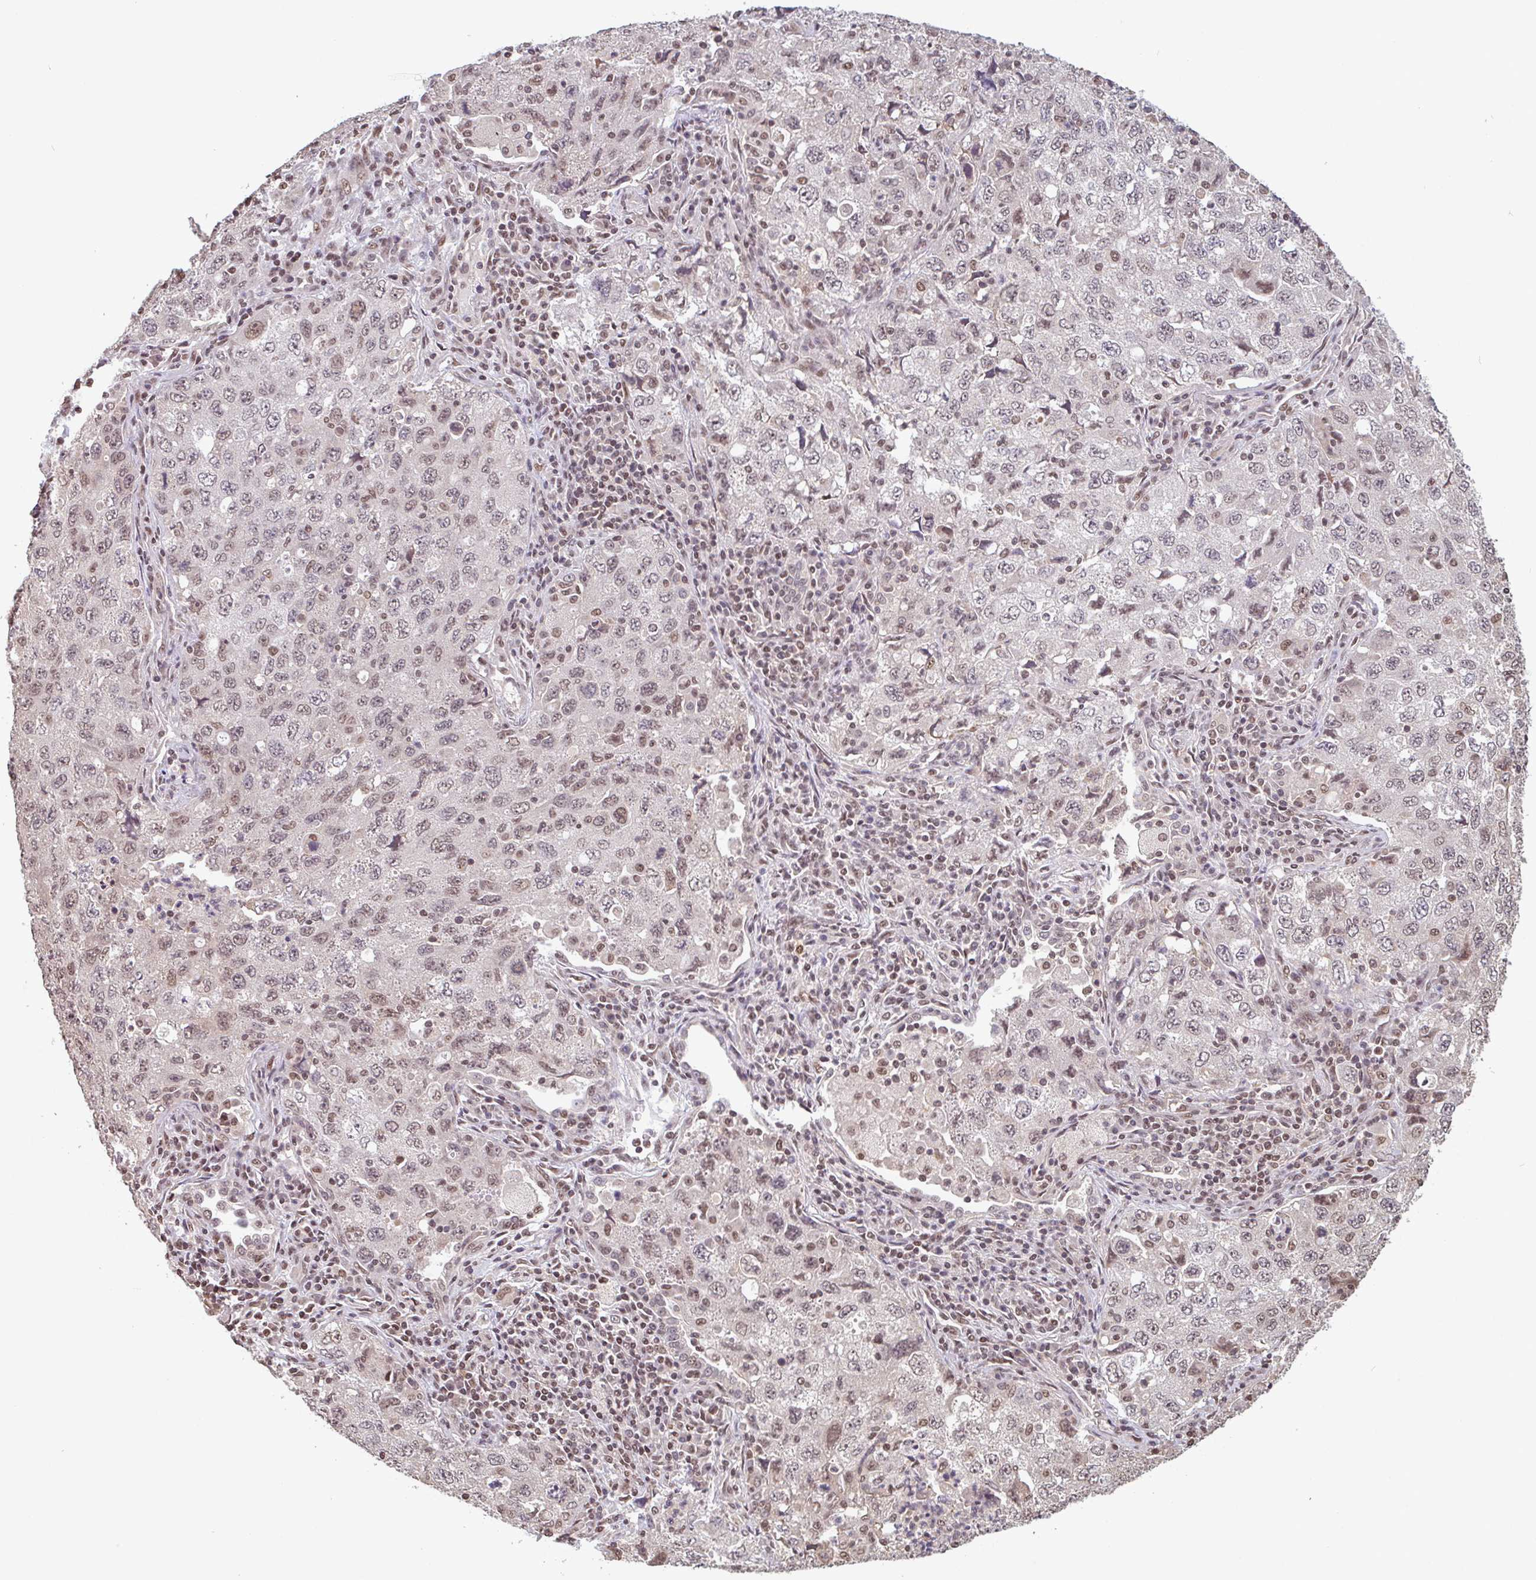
{"staining": {"intensity": "weak", "quantity": ">75%", "location": "nuclear"}, "tissue": "lung cancer", "cell_type": "Tumor cells", "image_type": "cancer", "snomed": [{"axis": "morphology", "description": "Adenocarcinoma, NOS"}, {"axis": "topography", "description": "Lung"}], "caption": "Immunohistochemistry staining of lung cancer, which displays low levels of weak nuclear staining in approximately >75% of tumor cells indicating weak nuclear protein expression. The staining was performed using DAB (3,3'-diaminobenzidine) (brown) for protein detection and nuclei were counterstained in hematoxylin (blue).", "gene": "DR1", "patient": {"sex": "female", "age": 57}}